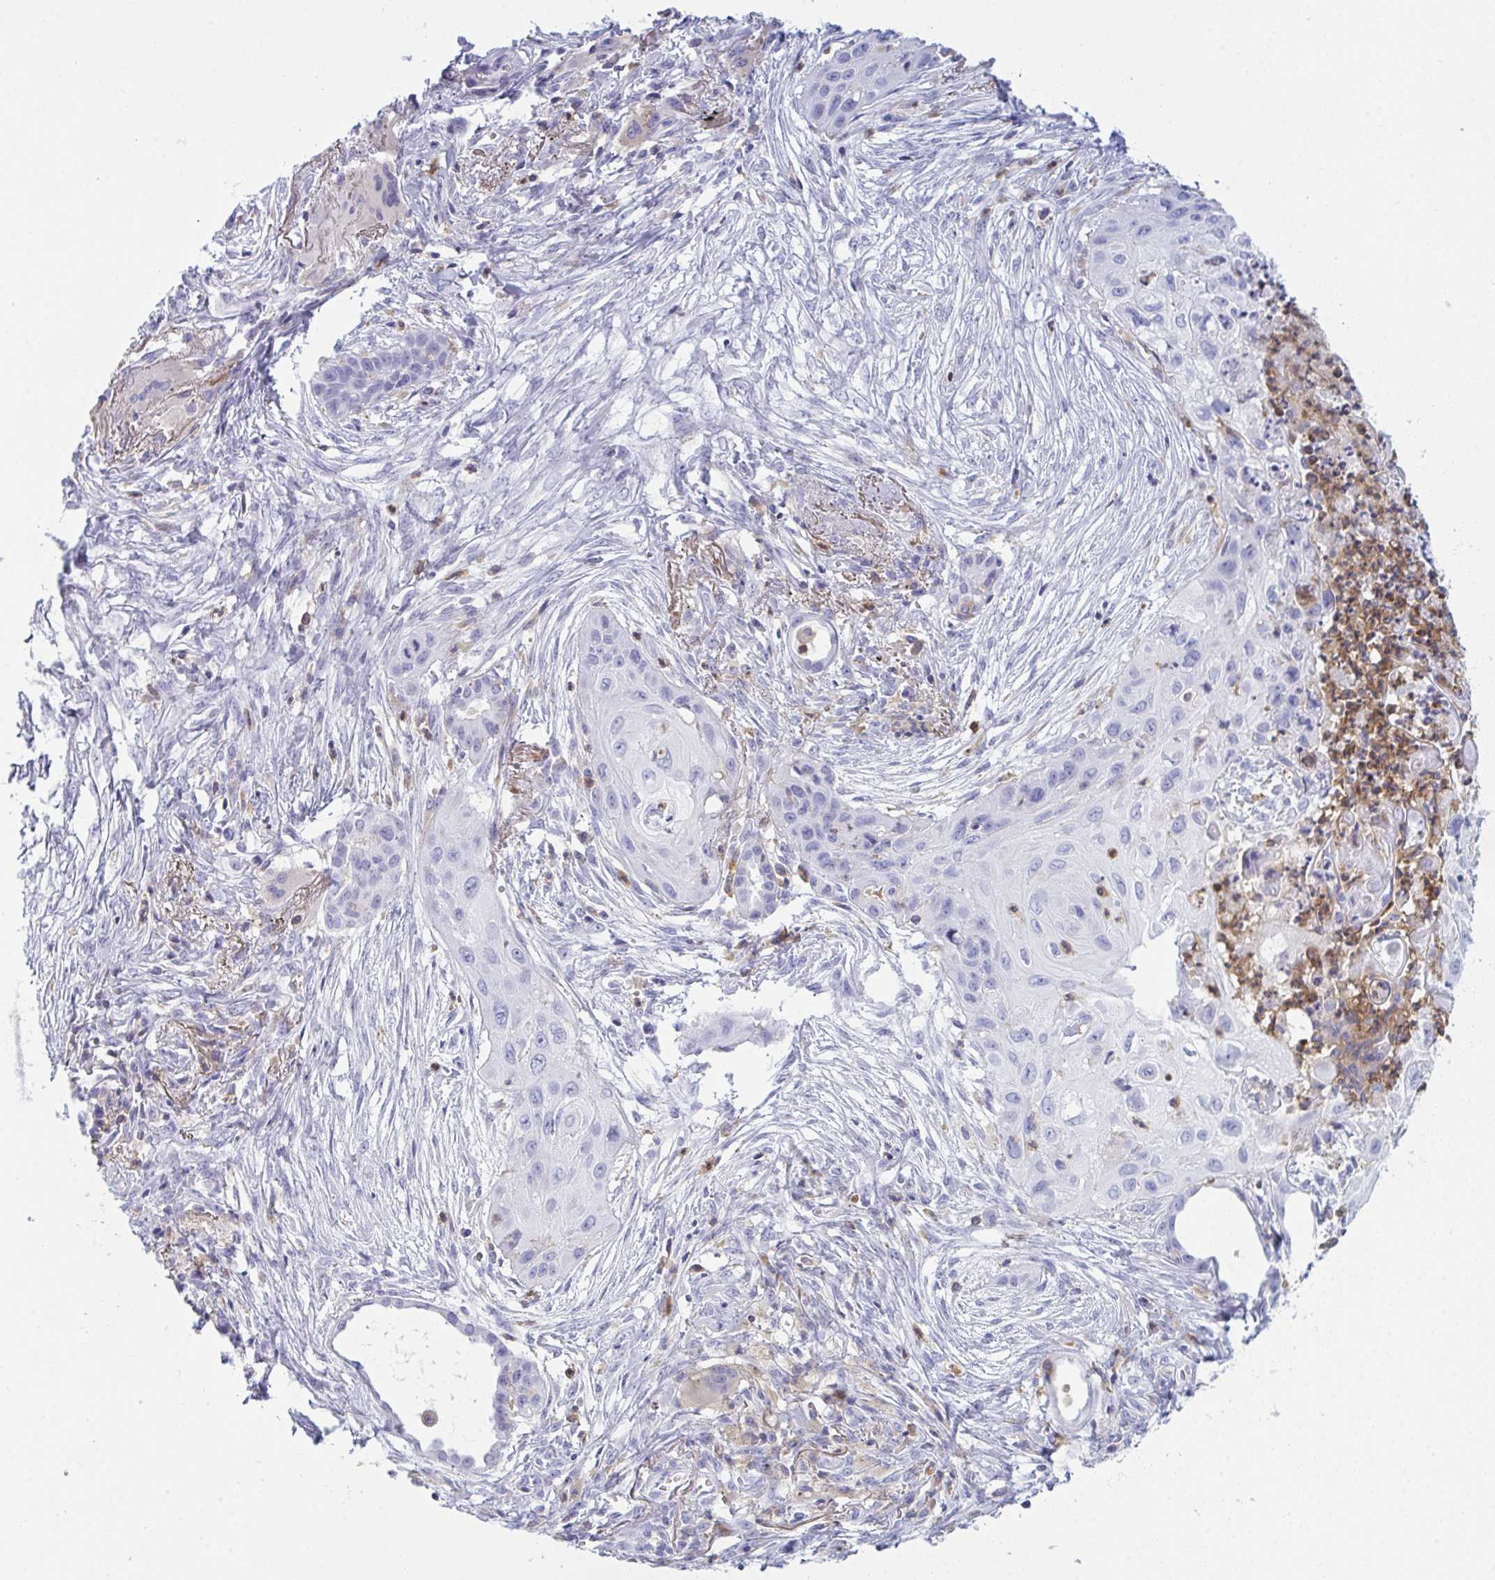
{"staining": {"intensity": "negative", "quantity": "none", "location": "none"}, "tissue": "lung cancer", "cell_type": "Tumor cells", "image_type": "cancer", "snomed": [{"axis": "morphology", "description": "Squamous cell carcinoma, NOS"}, {"axis": "topography", "description": "Lung"}], "caption": "Immunohistochemistry histopathology image of neoplastic tissue: human lung cancer (squamous cell carcinoma) stained with DAB reveals no significant protein positivity in tumor cells.", "gene": "MYO1F", "patient": {"sex": "male", "age": 71}}